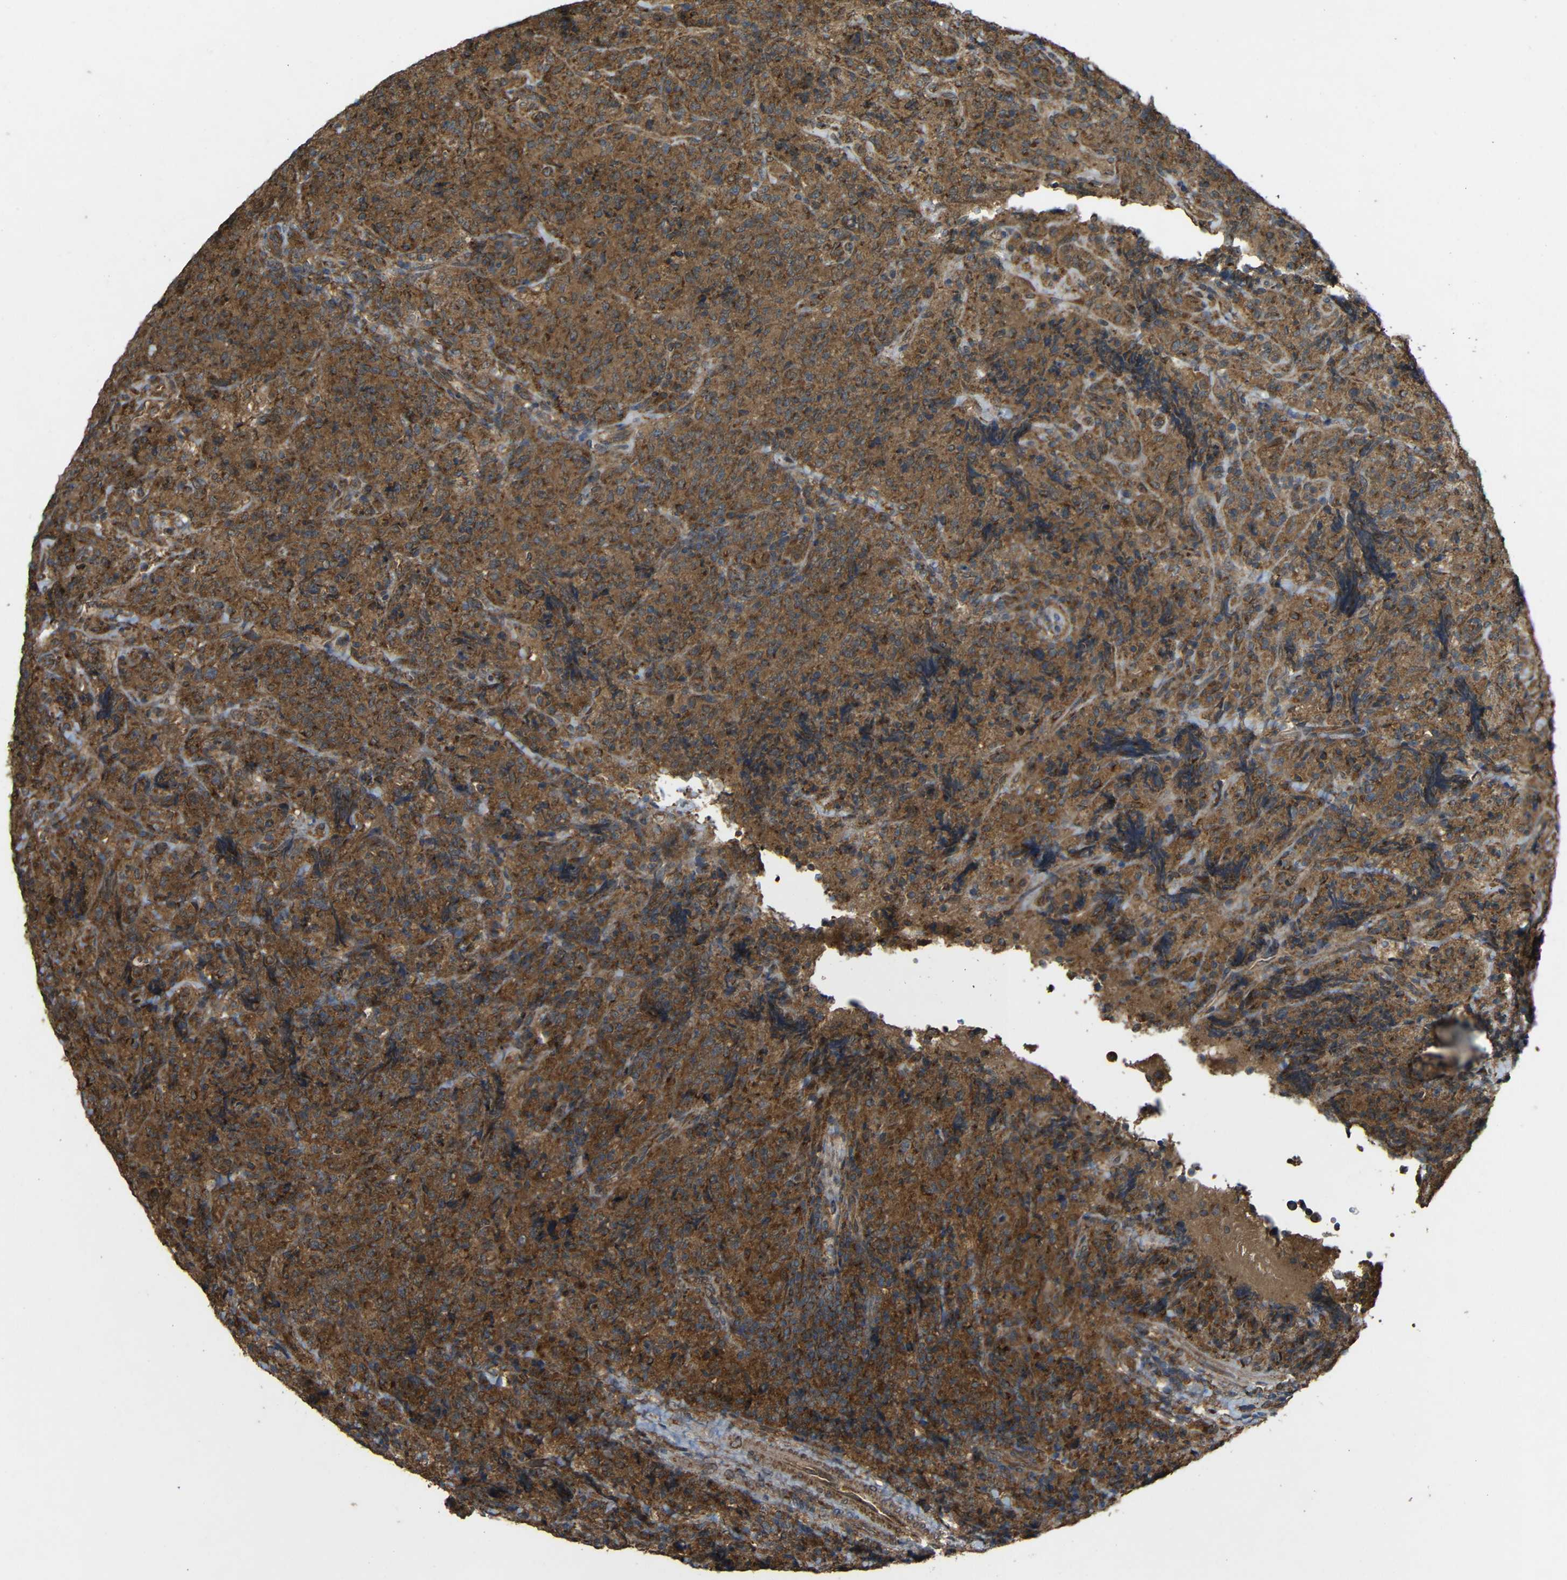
{"staining": {"intensity": "strong", "quantity": ">75%", "location": "cytoplasmic/membranous"}, "tissue": "lymphoma", "cell_type": "Tumor cells", "image_type": "cancer", "snomed": [{"axis": "morphology", "description": "Malignant lymphoma, non-Hodgkin's type, High grade"}, {"axis": "topography", "description": "Tonsil"}], "caption": "An immunohistochemistry histopathology image of tumor tissue is shown. Protein staining in brown highlights strong cytoplasmic/membranous positivity in lymphoma within tumor cells.", "gene": "C1GALT1", "patient": {"sex": "female", "age": 36}}